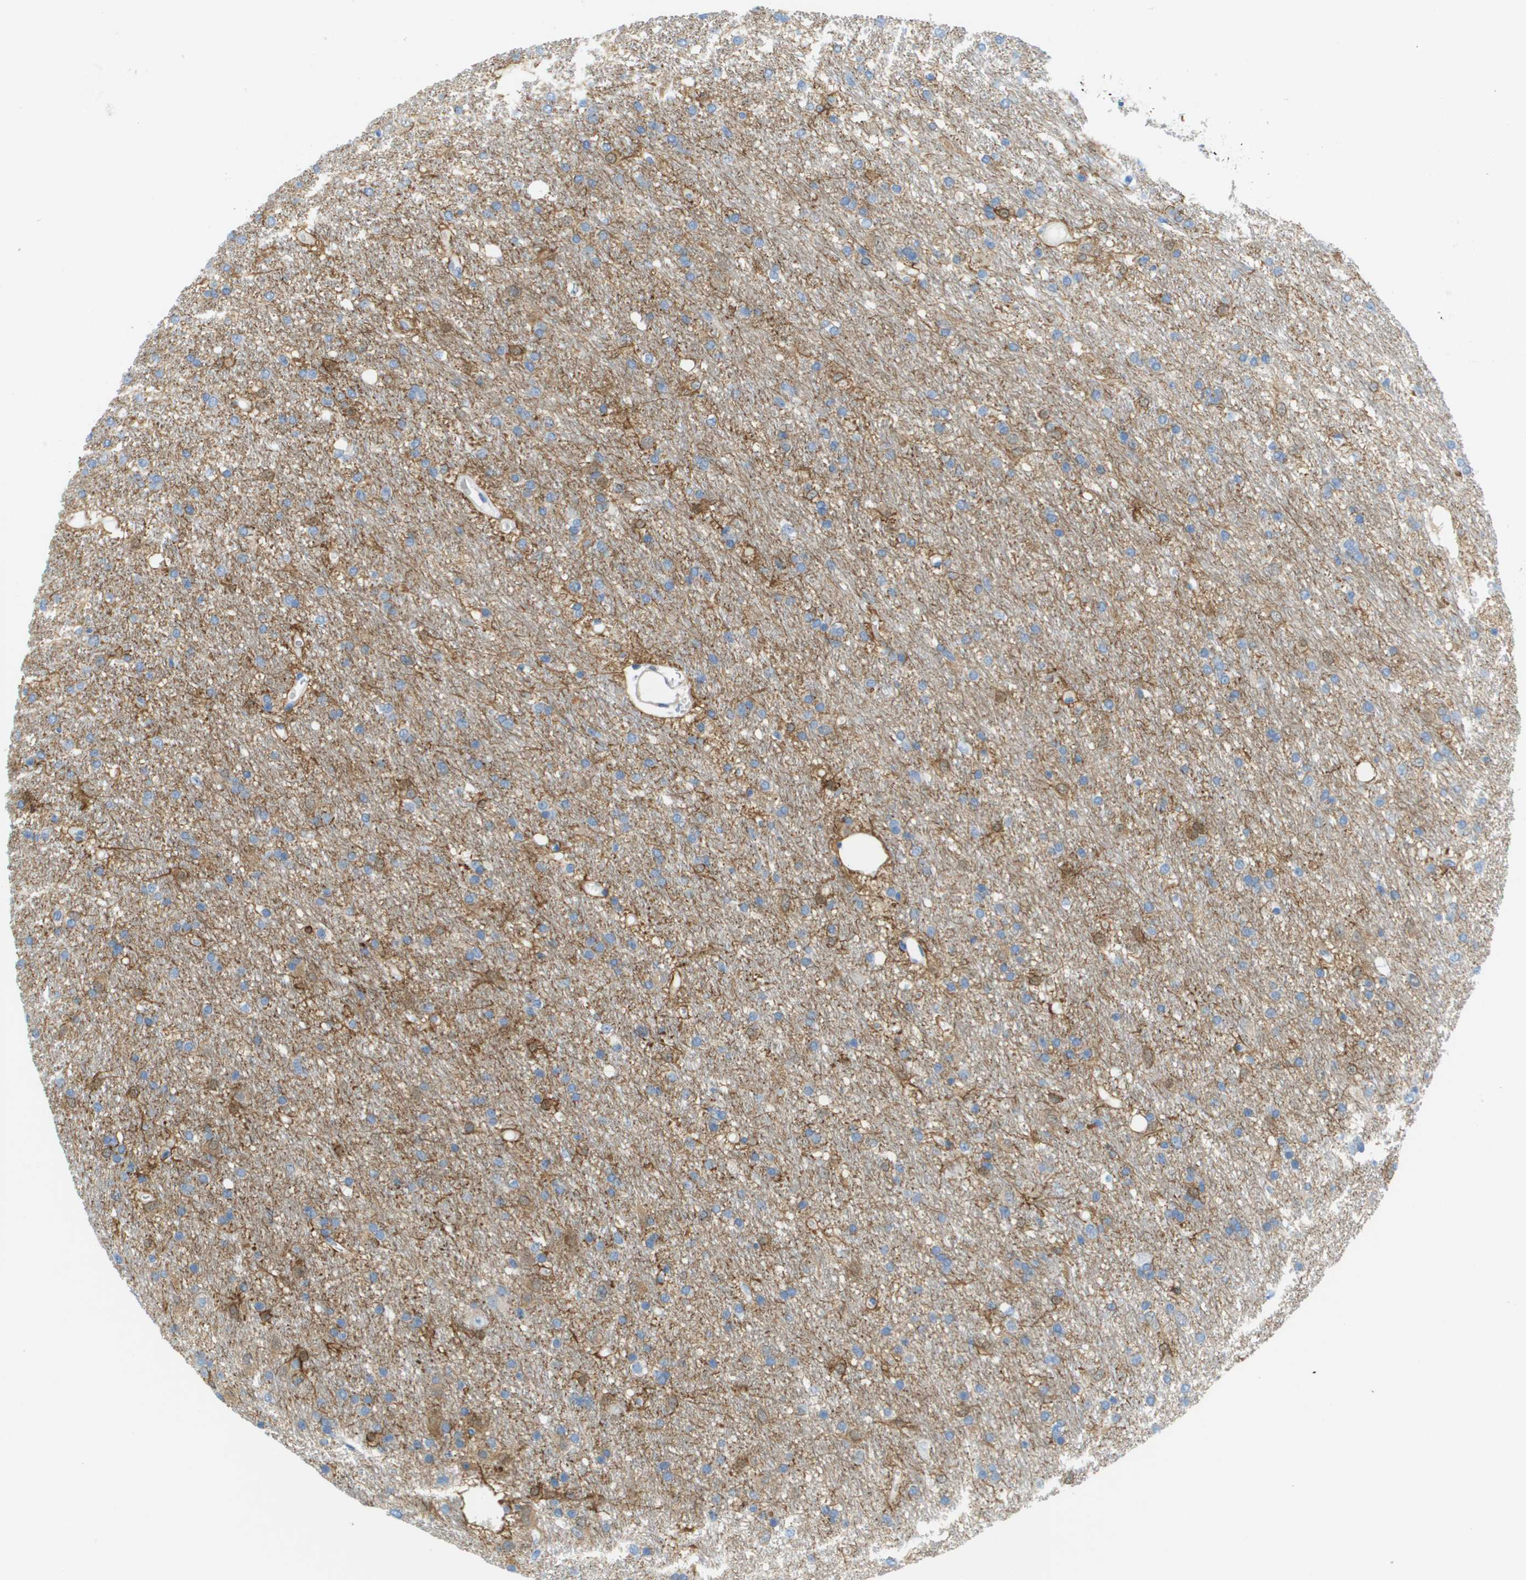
{"staining": {"intensity": "weak", "quantity": "25%-75%", "location": "cytoplasmic/membranous"}, "tissue": "glioma", "cell_type": "Tumor cells", "image_type": "cancer", "snomed": [{"axis": "morphology", "description": "Glioma, malignant, Low grade"}, {"axis": "topography", "description": "Brain"}], "caption": "This histopathology image exhibits malignant glioma (low-grade) stained with IHC to label a protein in brown. The cytoplasmic/membranous of tumor cells show weak positivity for the protein. Nuclei are counter-stained blue.", "gene": "CUL9", "patient": {"sex": "male", "age": 77}}